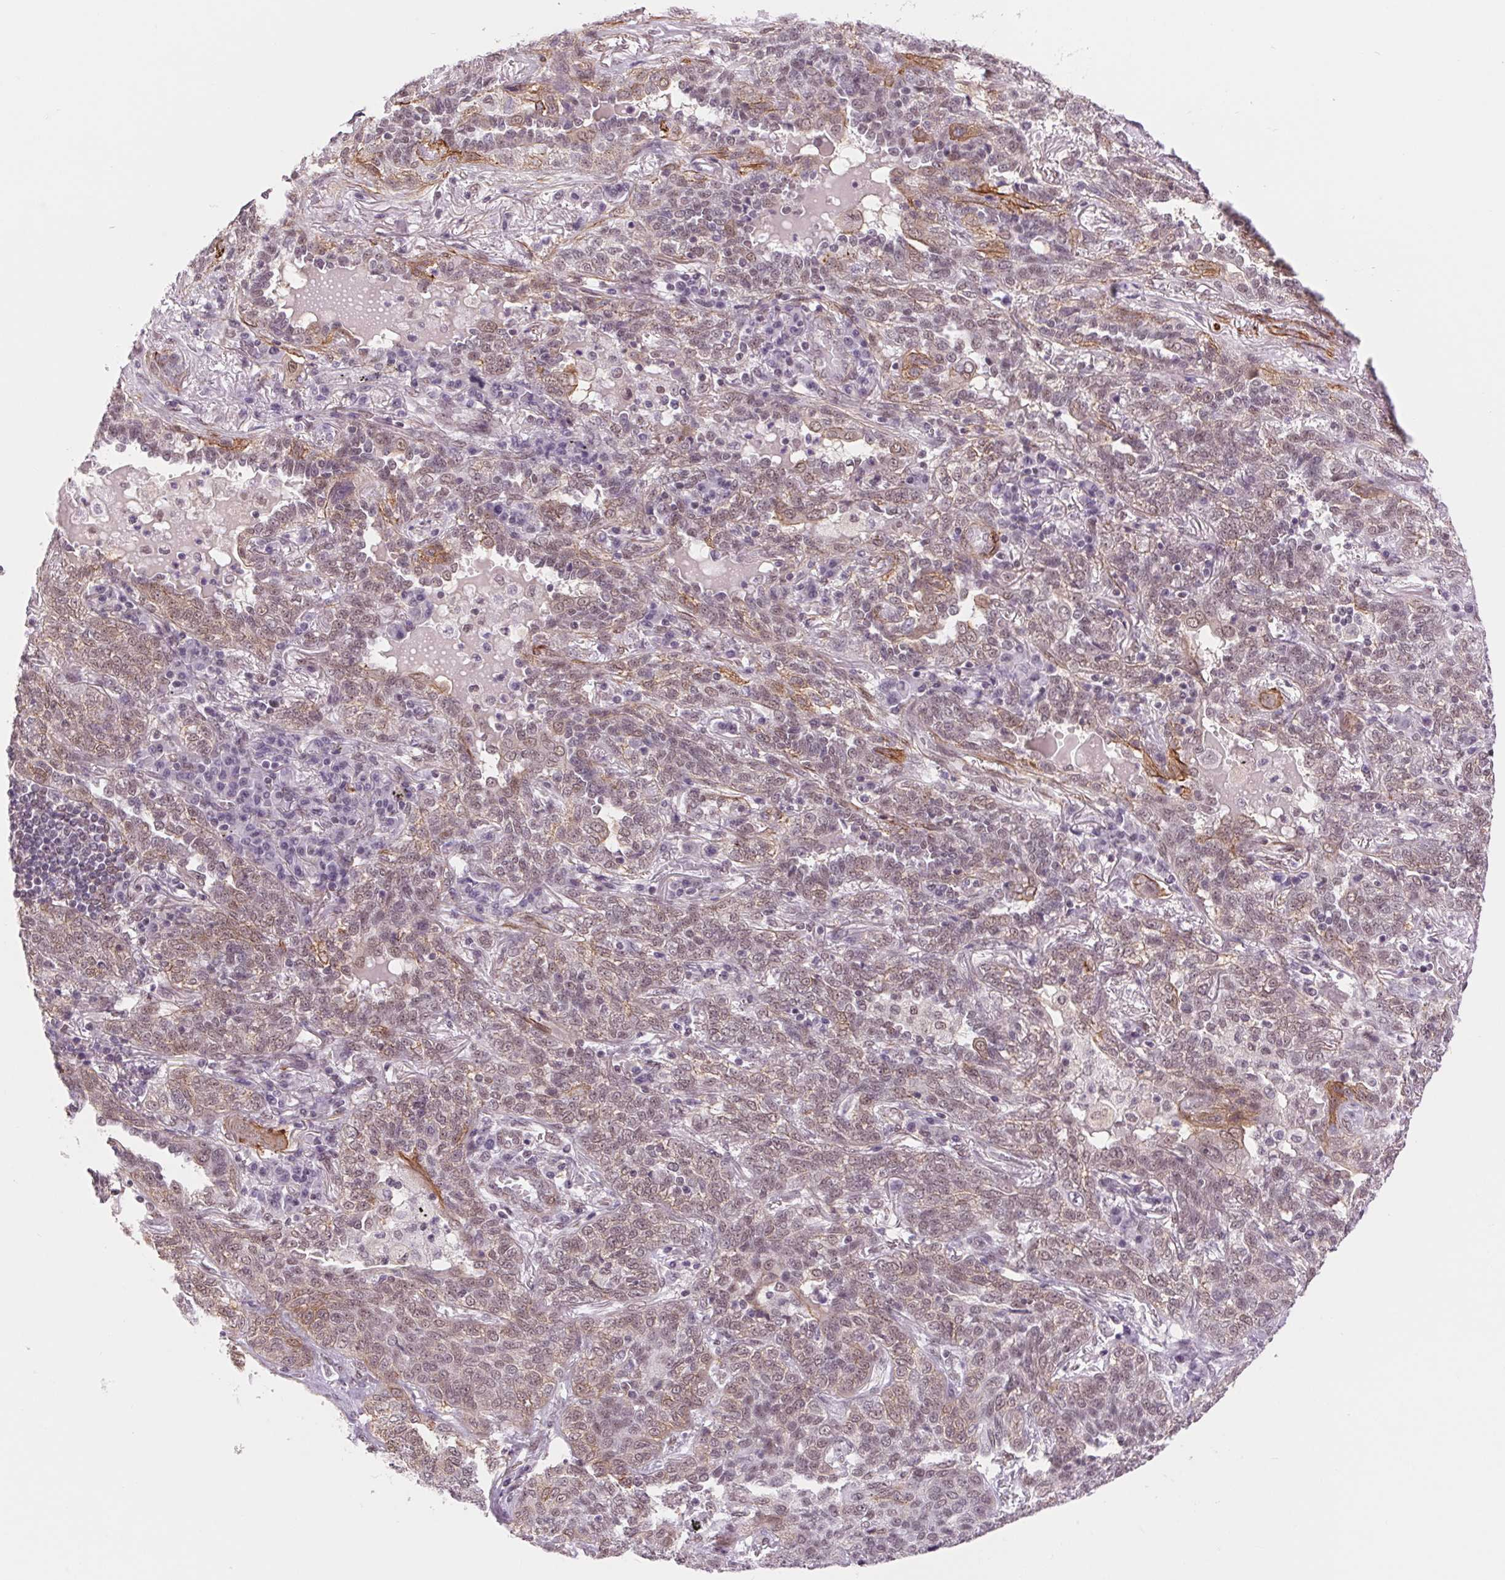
{"staining": {"intensity": "weak", "quantity": ">75%", "location": "nuclear"}, "tissue": "lung cancer", "cell_type": "Tumor cells", "image_type": "cancer", "snomed": [{"axis": "morphology", "description": "Squamous cell carcinoma, NOS"}, {"axis": "topography", "description": "Lung"}], "caption": "Weak nuclear staining is present in approximately >75% of tumor cells in lung squamous cell carcinoma.", "gene": "BCAT1", "patient": {"sex": "female", "age": 70}}